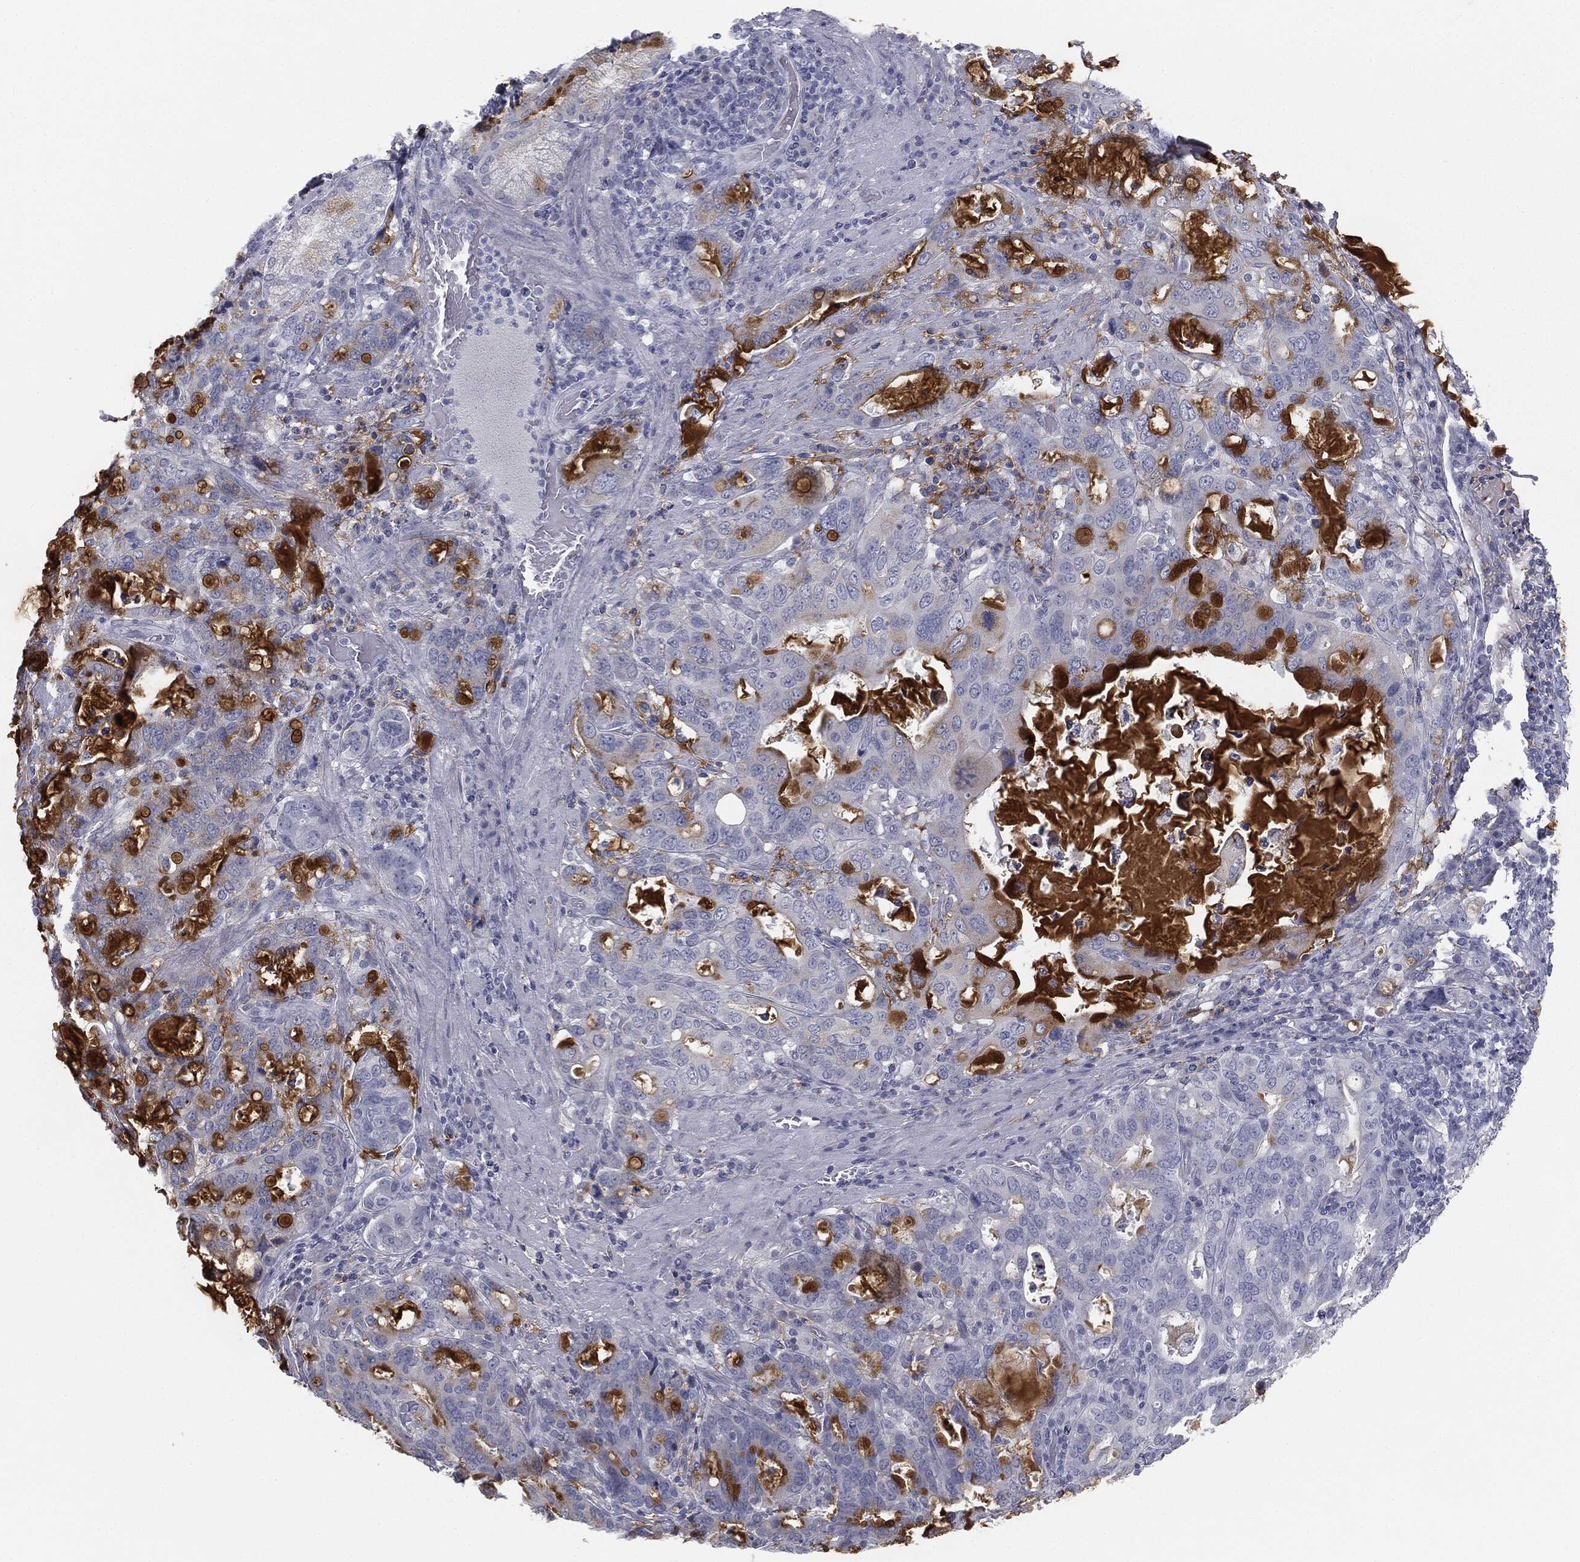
{"staining": {"intensity": "strong", "quantity": "<25%", "location": "cytoplasmic/membranous"}, "tissue": "stomach cancer", "cell_type": "Tumor cells", "image_type": "cancer", "snomed": [{"axis": "morphology", "description": "Adenocarcinoma, NOS"}, {"axis": "topography", "description": "Stomach, upper"}, {"axis": "topography", "description": "Stomach"}], "caption": "Brown immunohistochemical staining in human adenocarcinoma (stomach) demonstrates strong cytoplasmic/membranous positivity in about <25% of tumor cells.", "gene": "MUC5AC", "patient": {"sex": "male", "age": 62}}